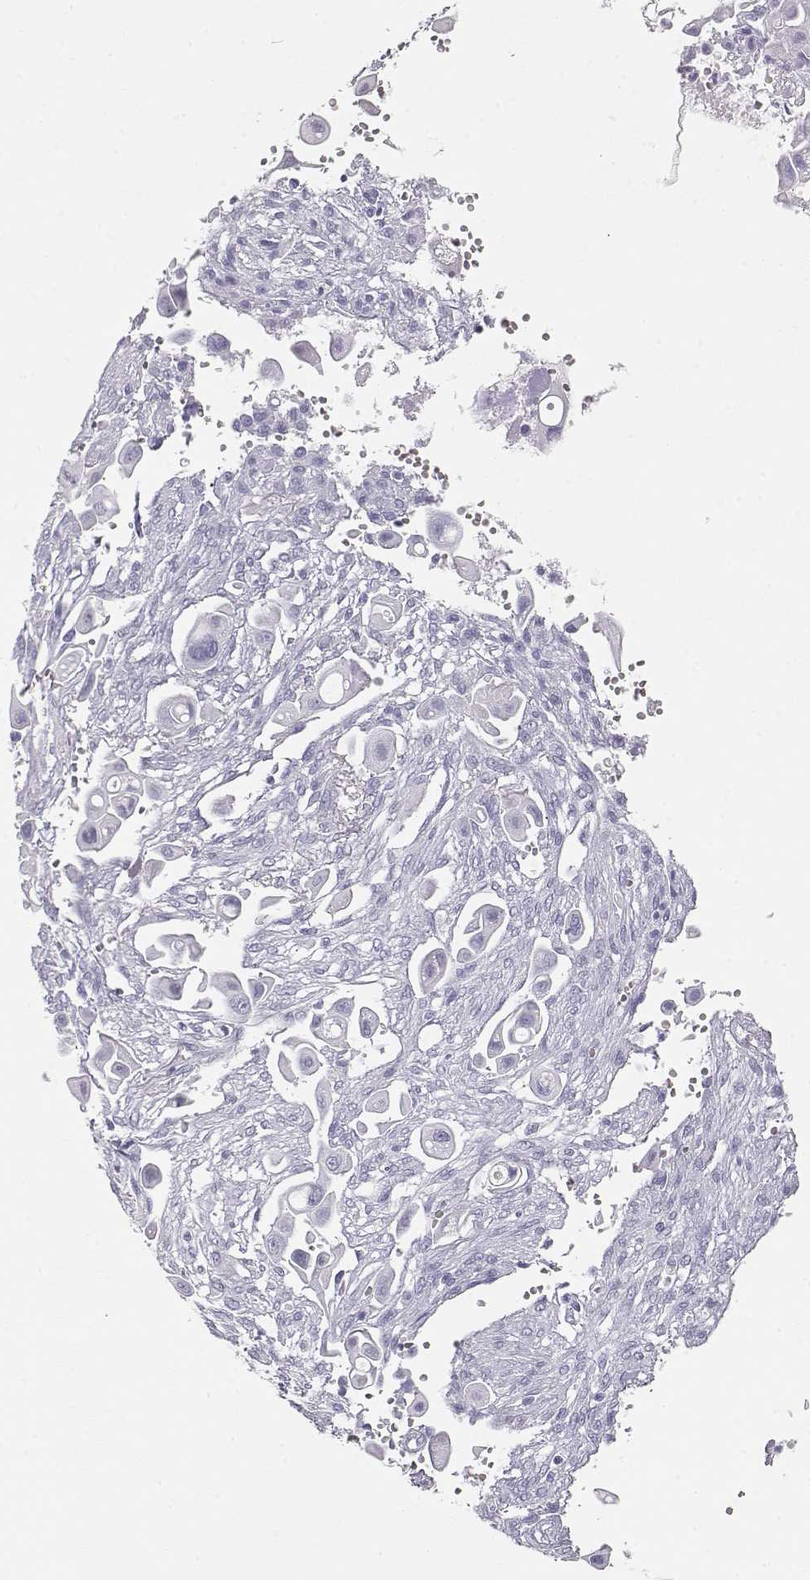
{"staining": {"intensity": "negative", "quantity": "none", "location": "none"}, "tissue": "pancreatic cancer", "cell_type": "Tumor cells", "image_type": "cancer", "snomed": [{"axis": "morphology", "description": "Adenocarcinoma, NOS"}, {"axis": "topography", "description": "Pancreas"}], "caption": "High power microscopy histopathology image of an immunohistochemistry (IHC) histopathology image of pancreatic adenocarcinoma, revealing no significant staining in tumor cells.", "gene": "TKTL1", "patient": {"sex": "male", "age": 50}}